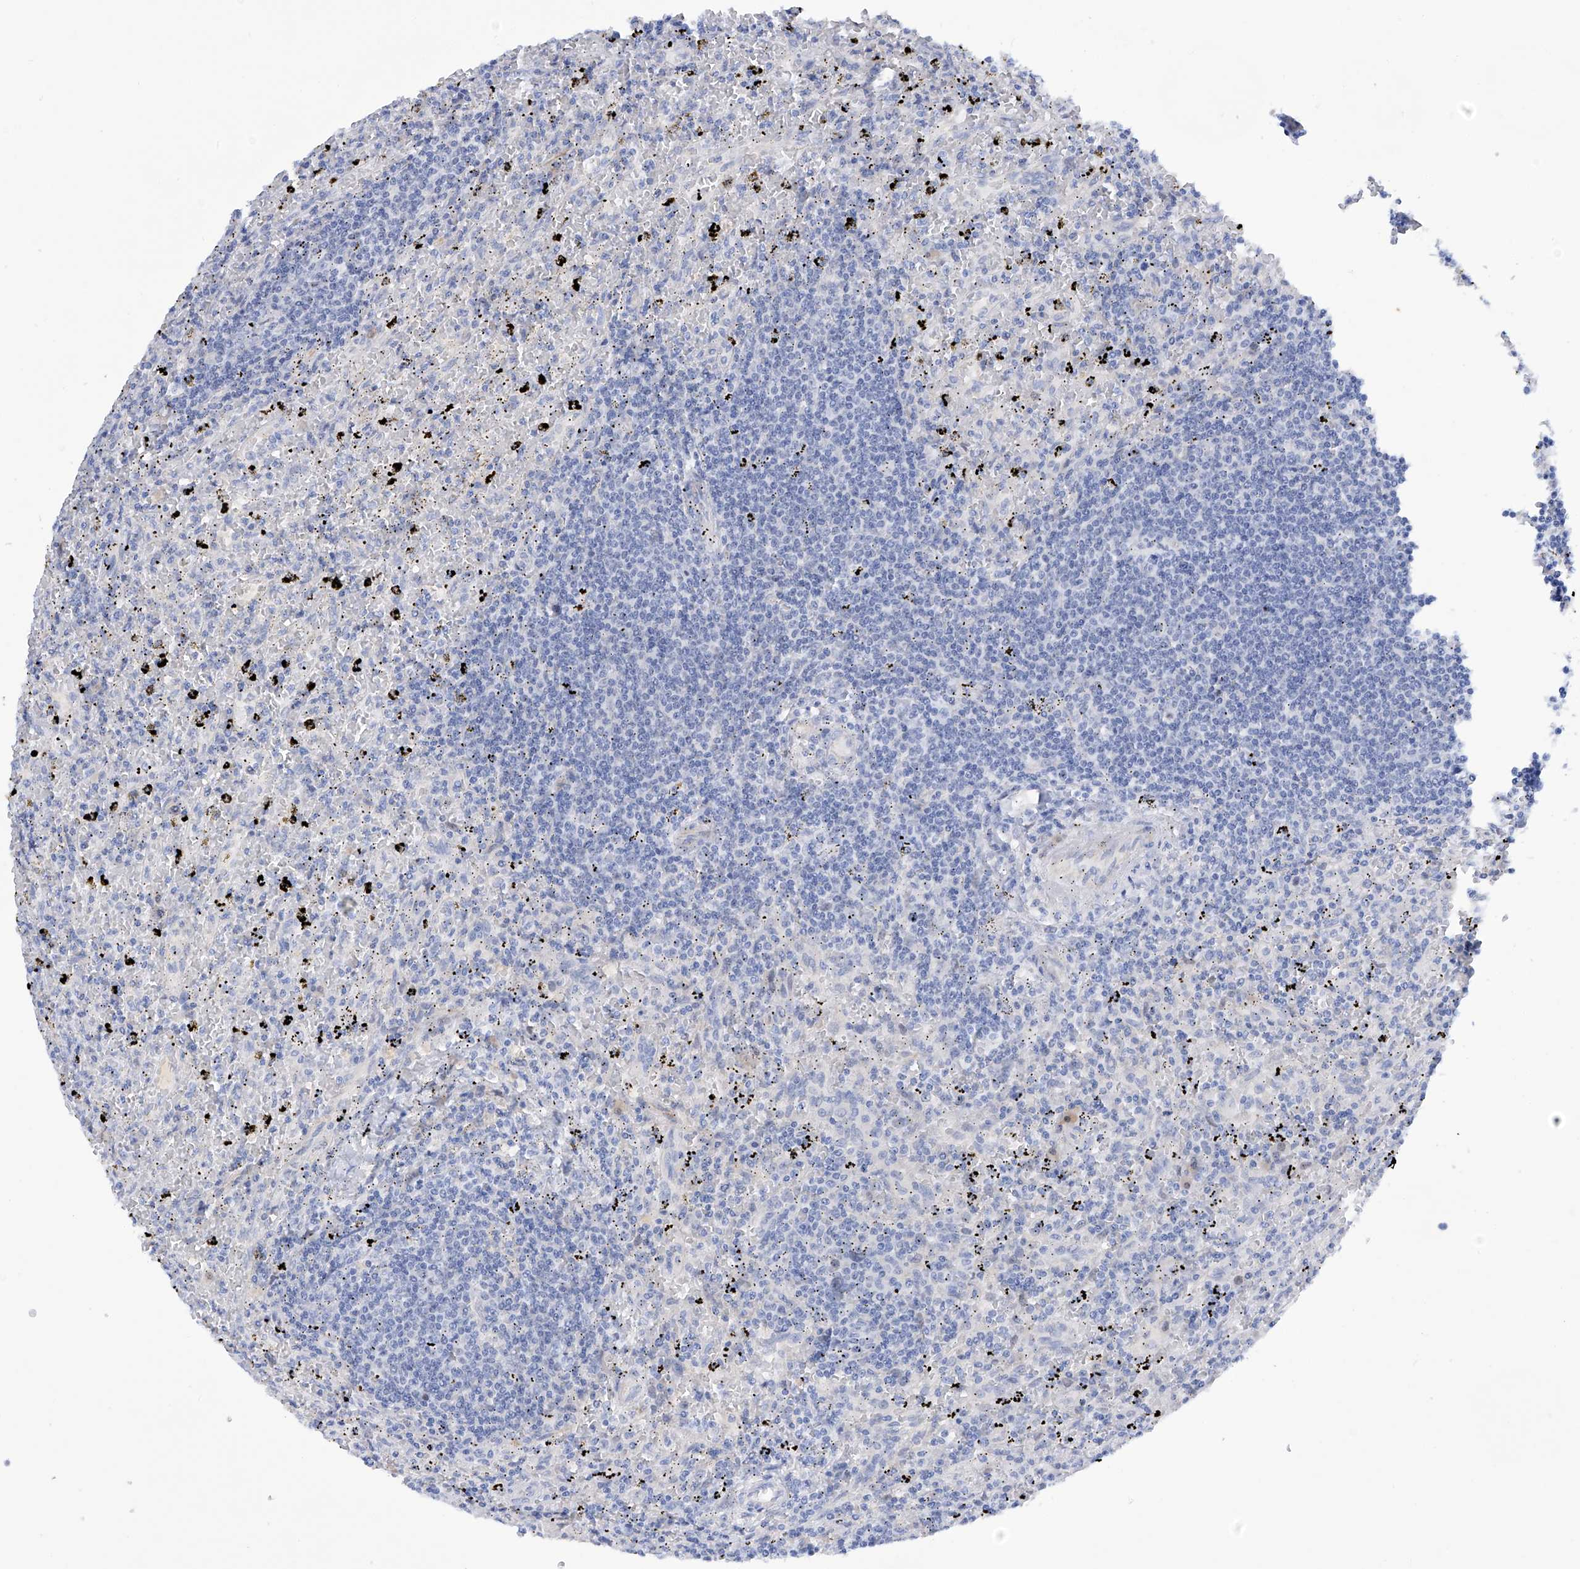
{"staining": {"intensity": "negative", "quantity": "none", "location": "none"}, "tissue": "lymphoma", "cell_type": "Tumor cells", "image_type": "cancer", "snomed": [{"axis": "morphology", "description": "Malignant lymphoma, non-Hodgkin's type, Low grade"}, {"axis": "topography", "description": "Spleen"}], "caption": "Lymphoma stained for a protein using immunohistochemistry (IHC) exhibits no staining tumor cells.", "gene": "PGM3", "patient": {"sex": "male", "age": 76}}